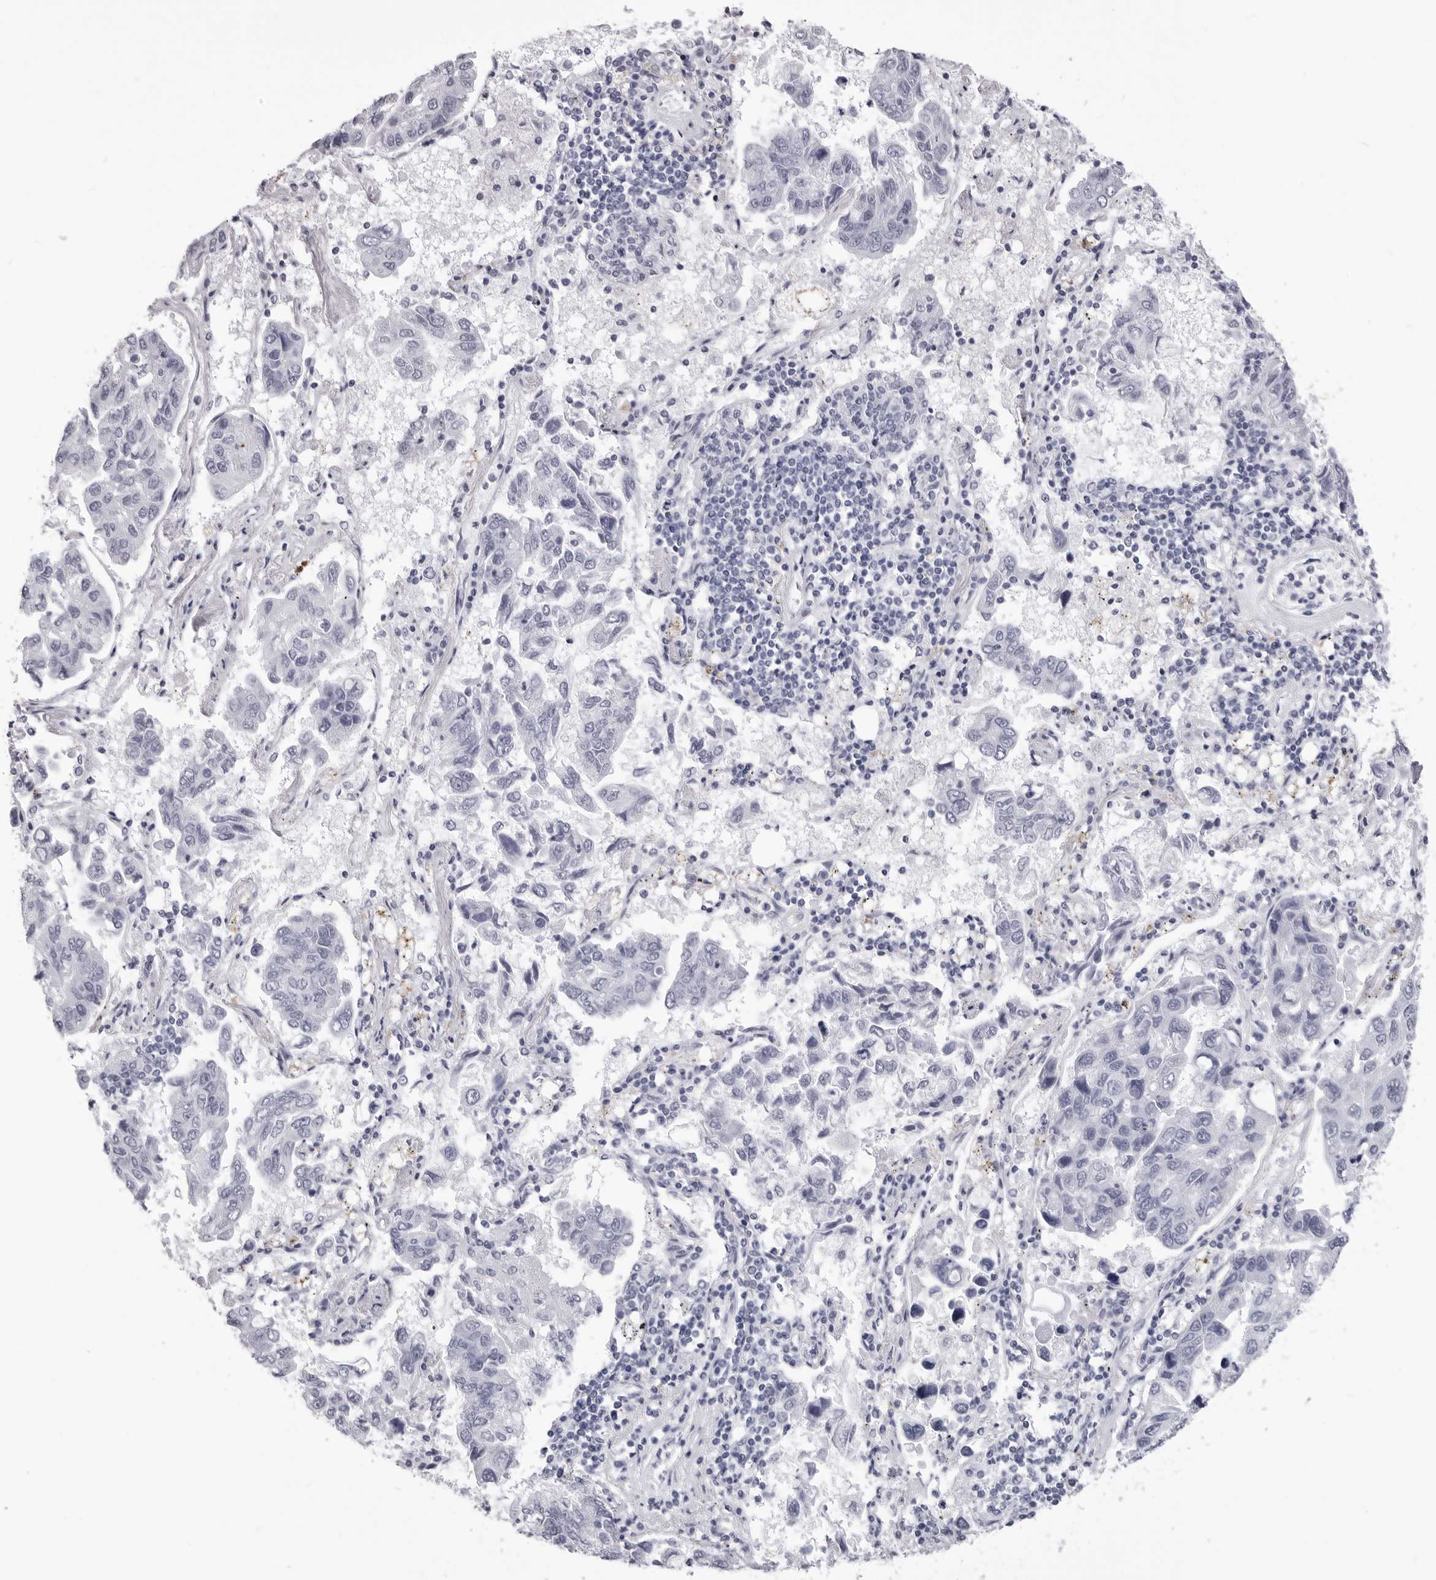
{"staining": {"intensity": "negative", "quantity": "none", "location": "none"}, "tissue": "lung cancer", "cell_type": "Tumor cells", "image_type": "cancer", "snomed": [{"axis": "morphology", "description": "Adenocarcinoma, NOS"}, {"axis": "topography", "description": "Lung"}], "caption": "DAB immunohistochemical staining of lung cancer (adenocarcinoma) shows no significant positivity in tumor cells.", "gene": "LGALS4", "patient": {"sex": "male", "age": 64}}